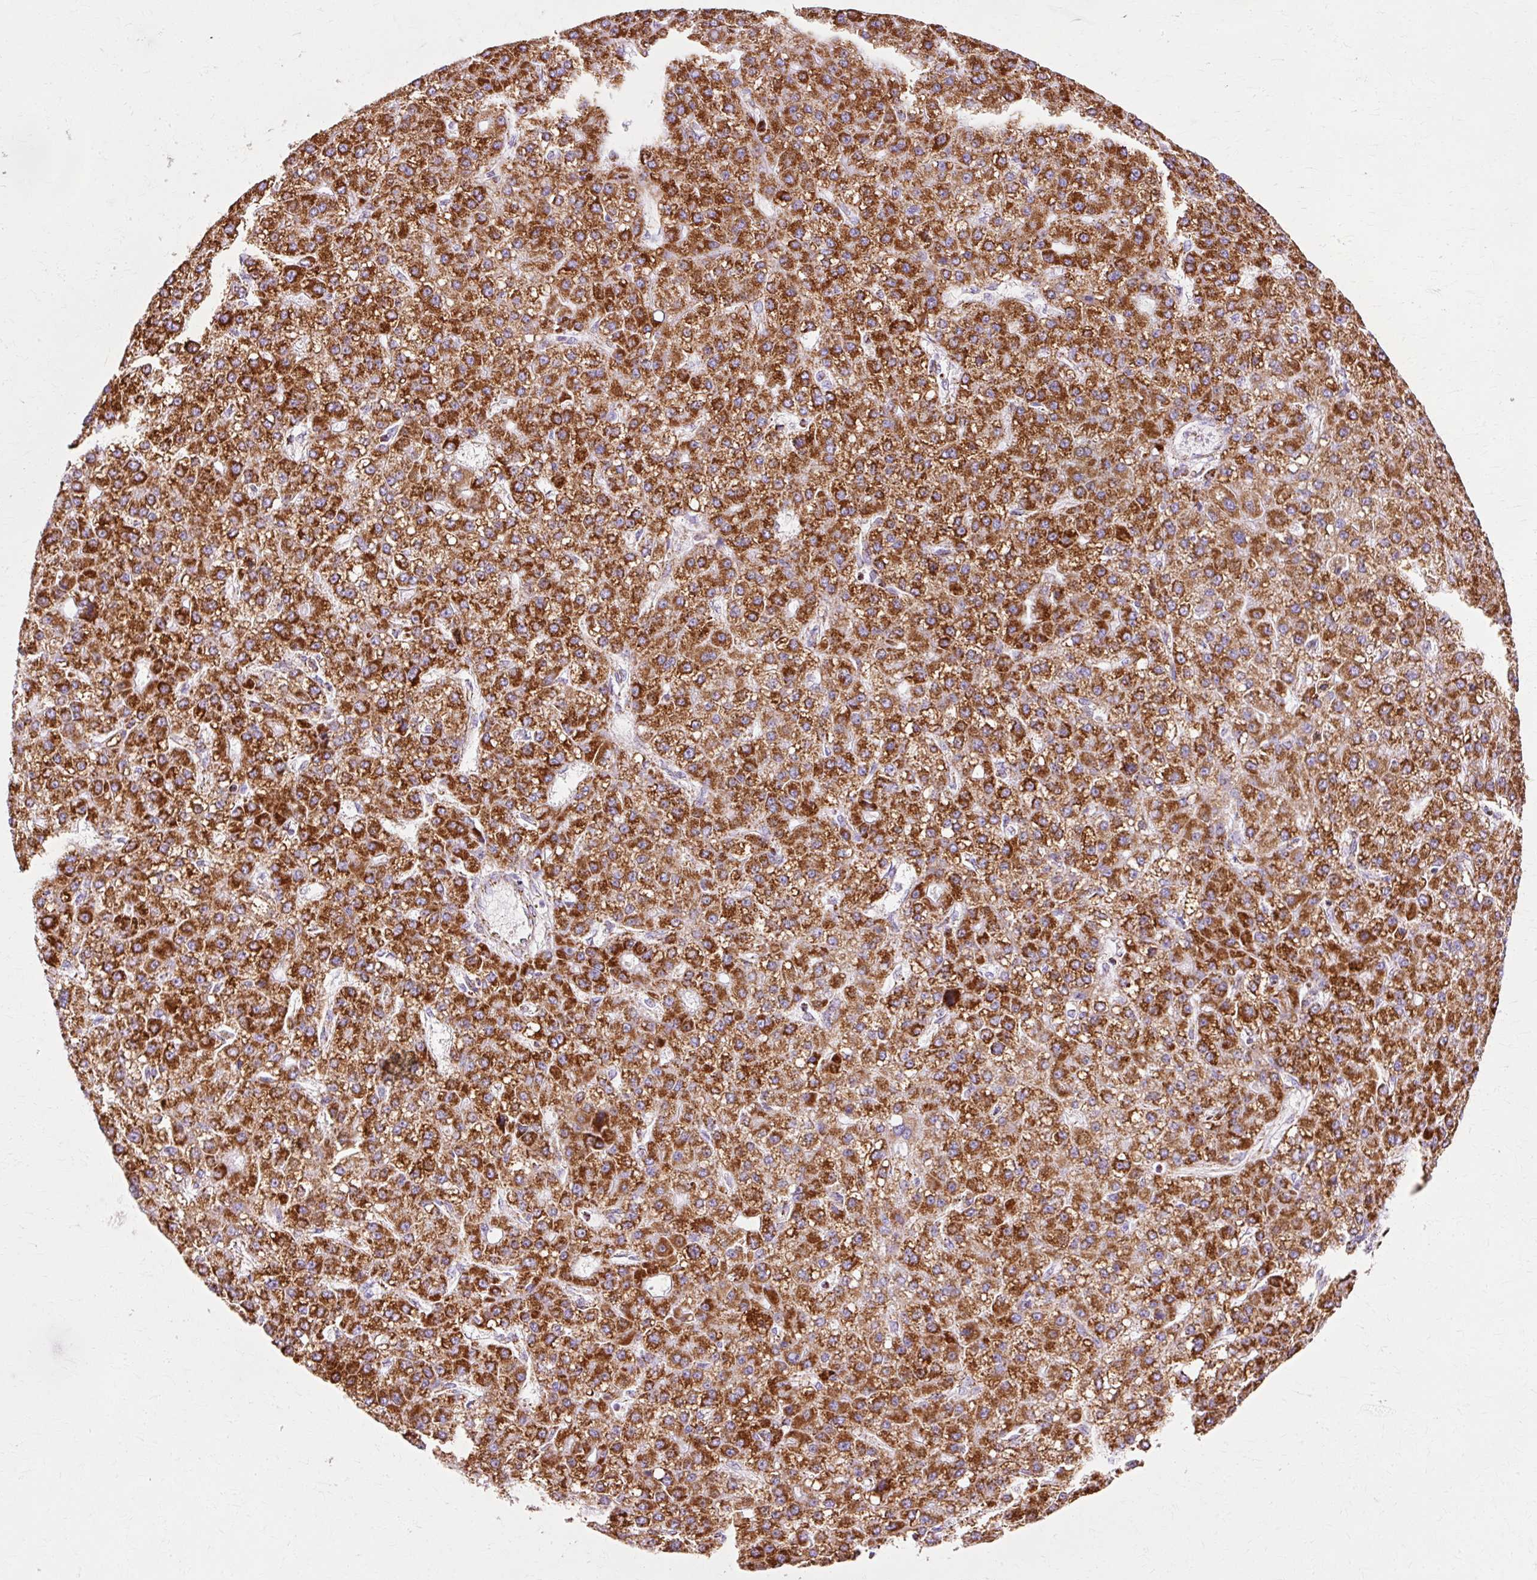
{"staining": {"intensity": "strong", "quantity": ">75%", "location": "cytoplasmic/membranous"}, "tissue": "liver cancer", "cell_type": "Tumor cells", "image_type": "cancer", "snomed": [{"axis": "morphology", "description": "Carcinoma, Hepatocellular, NOS"}, {"axis": "topography", "description": "Liver"}], "caption": "IHC image of liver cancer (hepatocellular carcinoma) stained for a protein (brown), which exhibits high levels of strong cytoplasmic/membranous expression in approximately >75% of tumor cells.", "gene": "ATP5PO", "patient": {"sex": "male", "age": 67}}